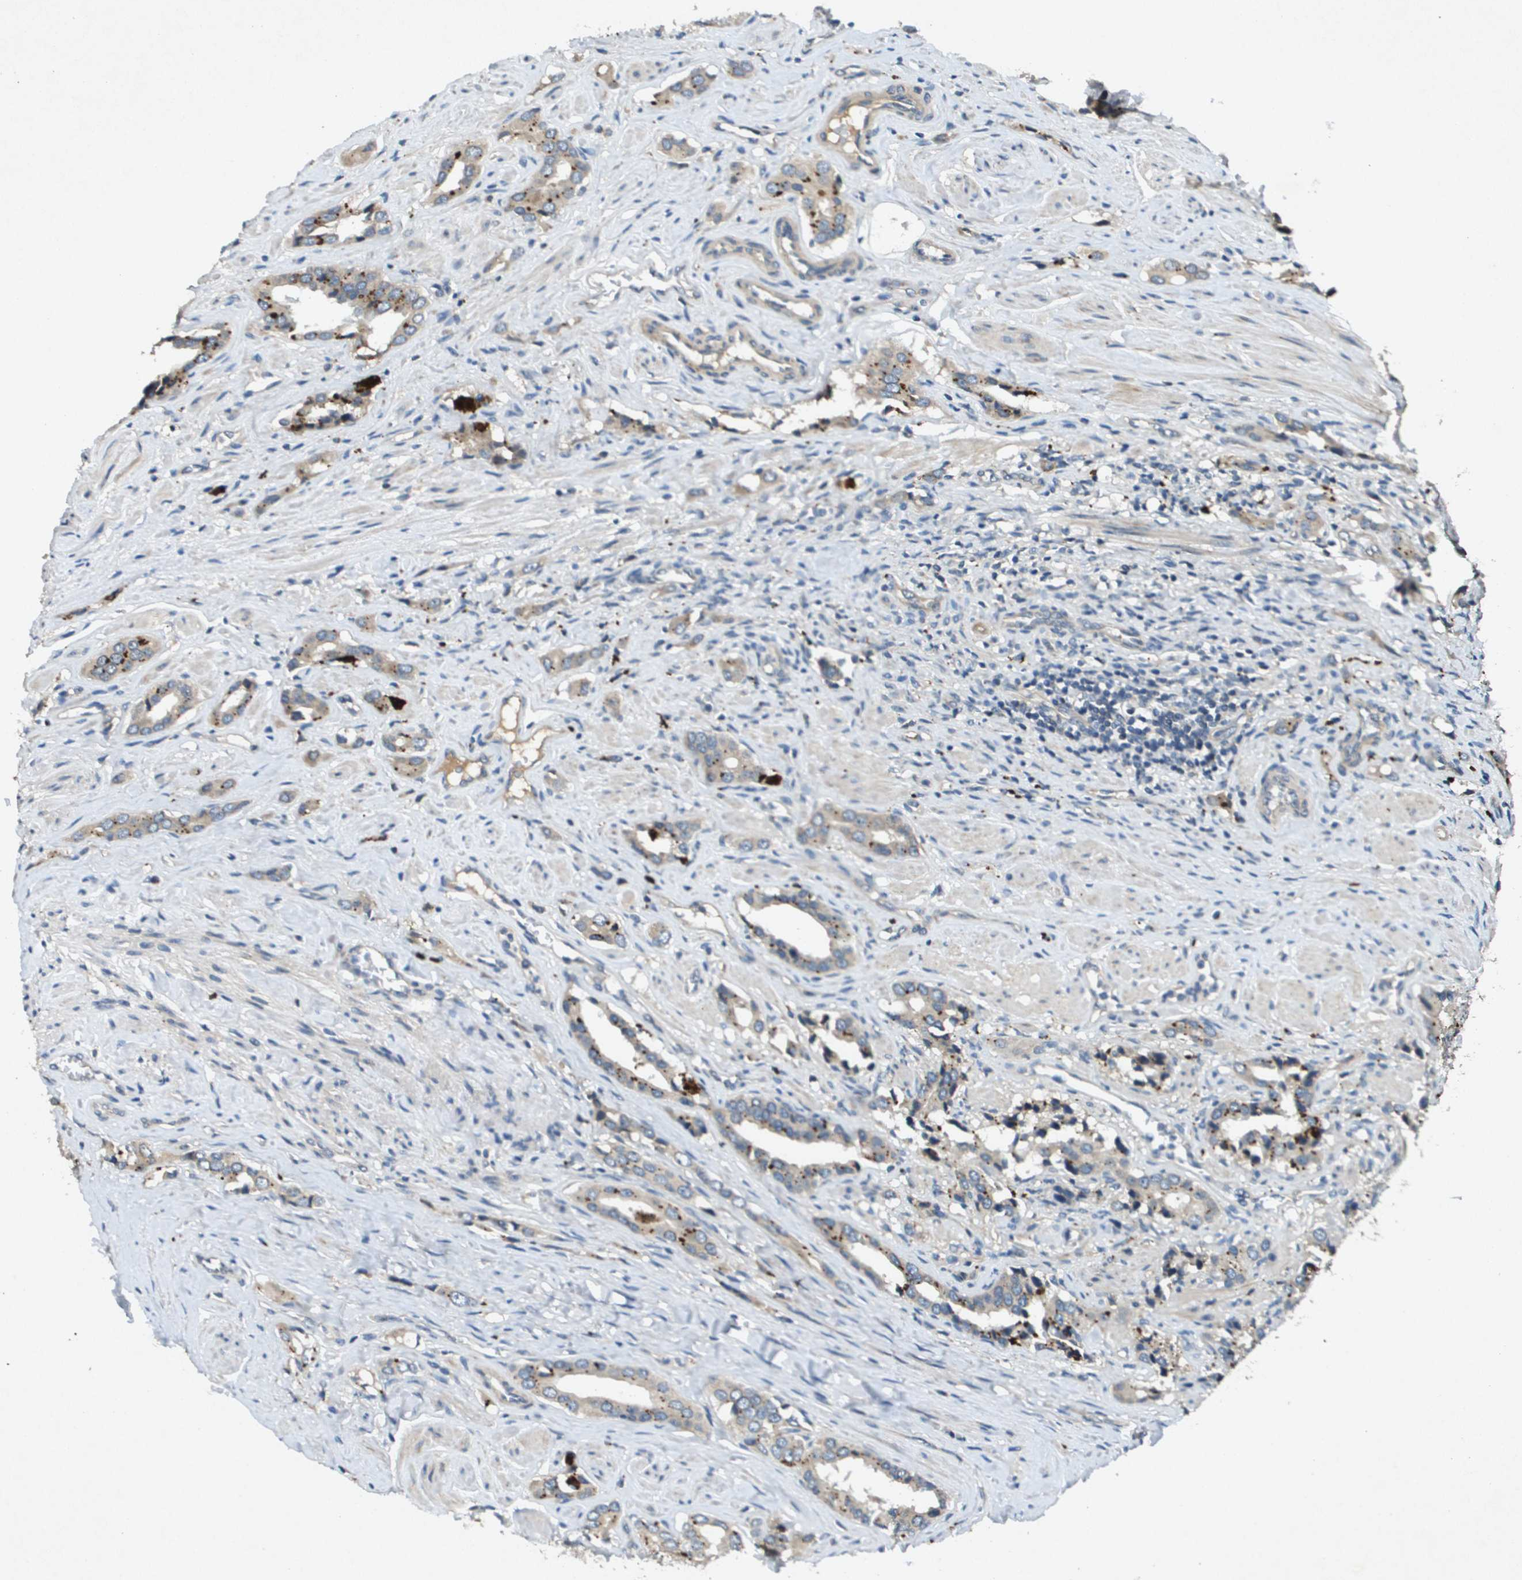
{"staining": {"intensity": "weak", "quantity": ">75%", "location": "cytoplasmic/membranous"}, "tissue": "prostate cancer", "cell_type": "Tumor cells", "image_type": "cancer", "snomed": [{"axis": "morphology", "description": "Adenocarcinoma, High grade"}, {"axis": "topography", "description": "Prostate"}], "caption": "Immunohistochemical staining of human prostate cancer displays low levels of weak cytoplasmic/membranous protein staining in about >75% of tumor cells.", "gene": "PGAP3", "patient": {"sex": "male", "age": 52}}